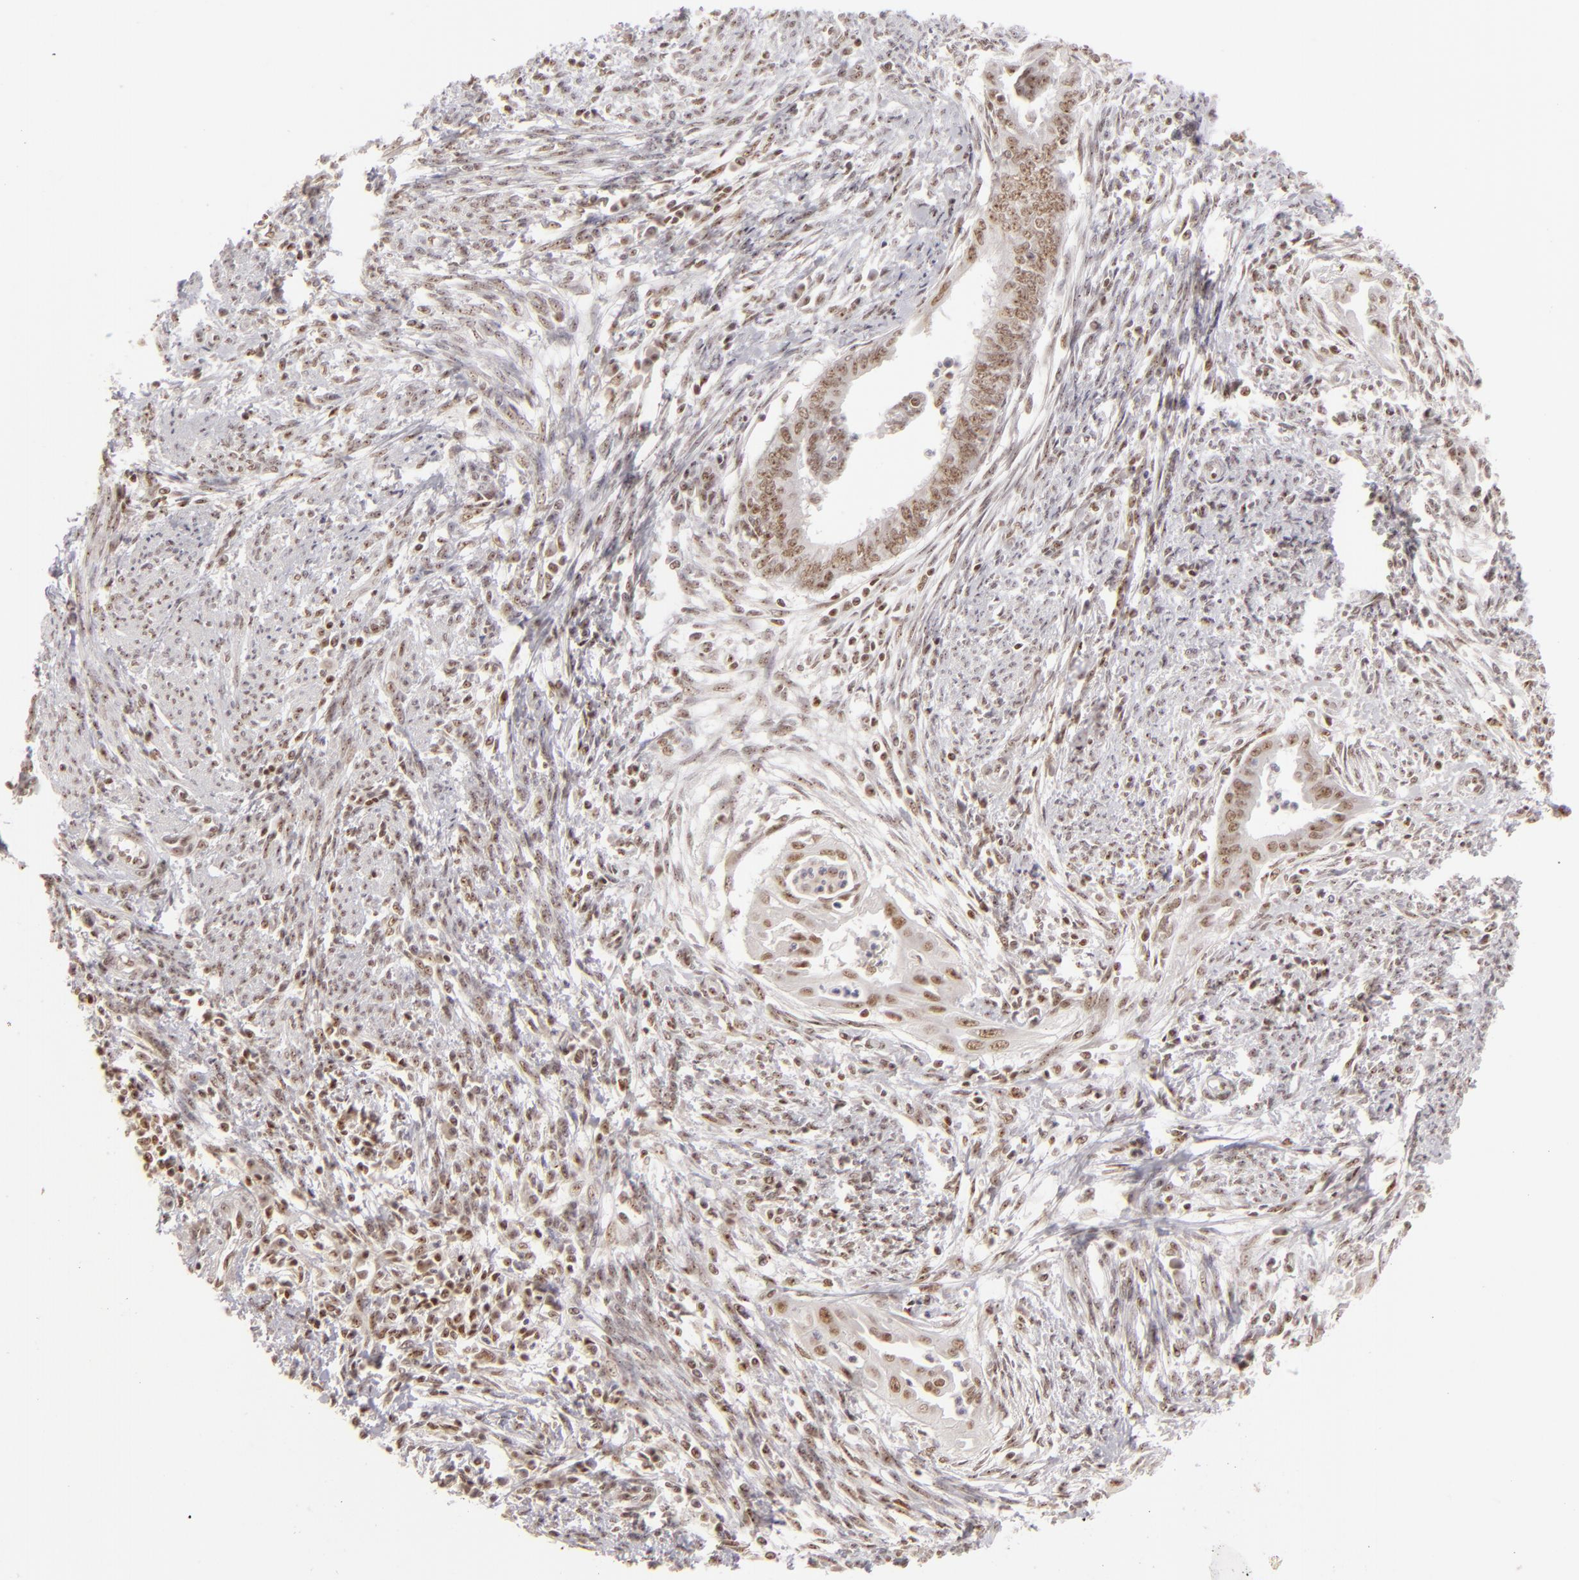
{"staining": {"intensity": "moderate", "quantity": "<25%", "location": "nuclear"}, "tissue": "endometrial cancer", "cell_type": "Tumor cells", "image_type": "cancer", "snomed": [{"axis": "morphology", "description": "Adenocarcinoma, NOS"}, {"axis": "topography", "description": "Endometrium"}], "caption": "High-power microscopy captured an IHC micrograph of adenocarcinoma (endometrial), revealing moderate nuclear positivity in approximately <25% of tumor cells. (Brightfield microscopy of DAB IHC at high magnification).", "gene": "DAXX", "patient": {"sex": "female", "age": 66}}